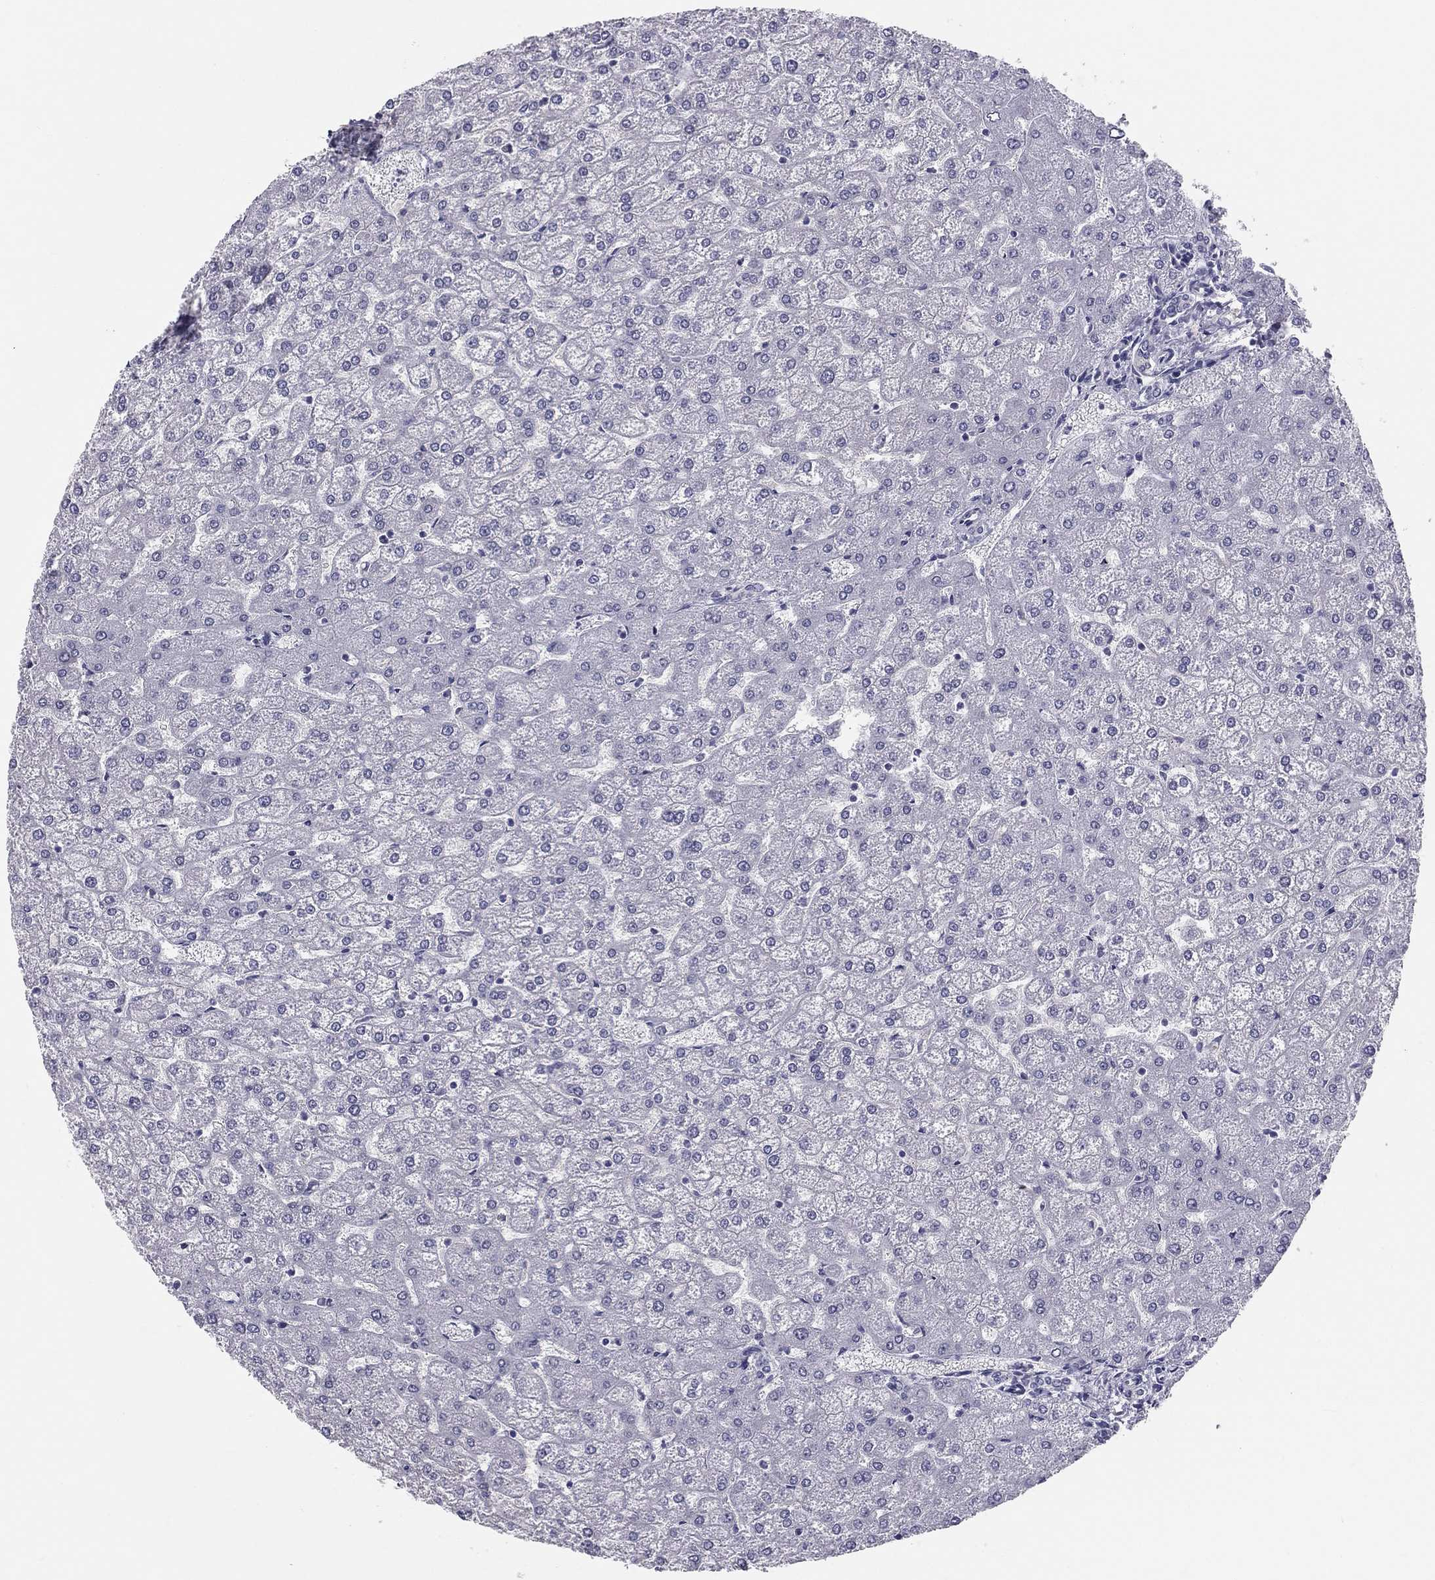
{"staining": {"intensity": "negative", "quantity": "none", "location": "none"}, "tissue": "liver", "cell_type": "Cholangiocytes", "image_type": "normal", "snomed": [{"axis": "morphology", "description": "Normal tissue, NOS"}, {"axis": "topography", "description": "Liver"}], "caption": "IHC histopathology image of normal liver: human liver stained with DAB (3,3'-diaminobenzidine) reveals no significant protein expression in cholangiocytes.", "gene": "MUC13", "patient": {"sex": "female", "age": 32}}